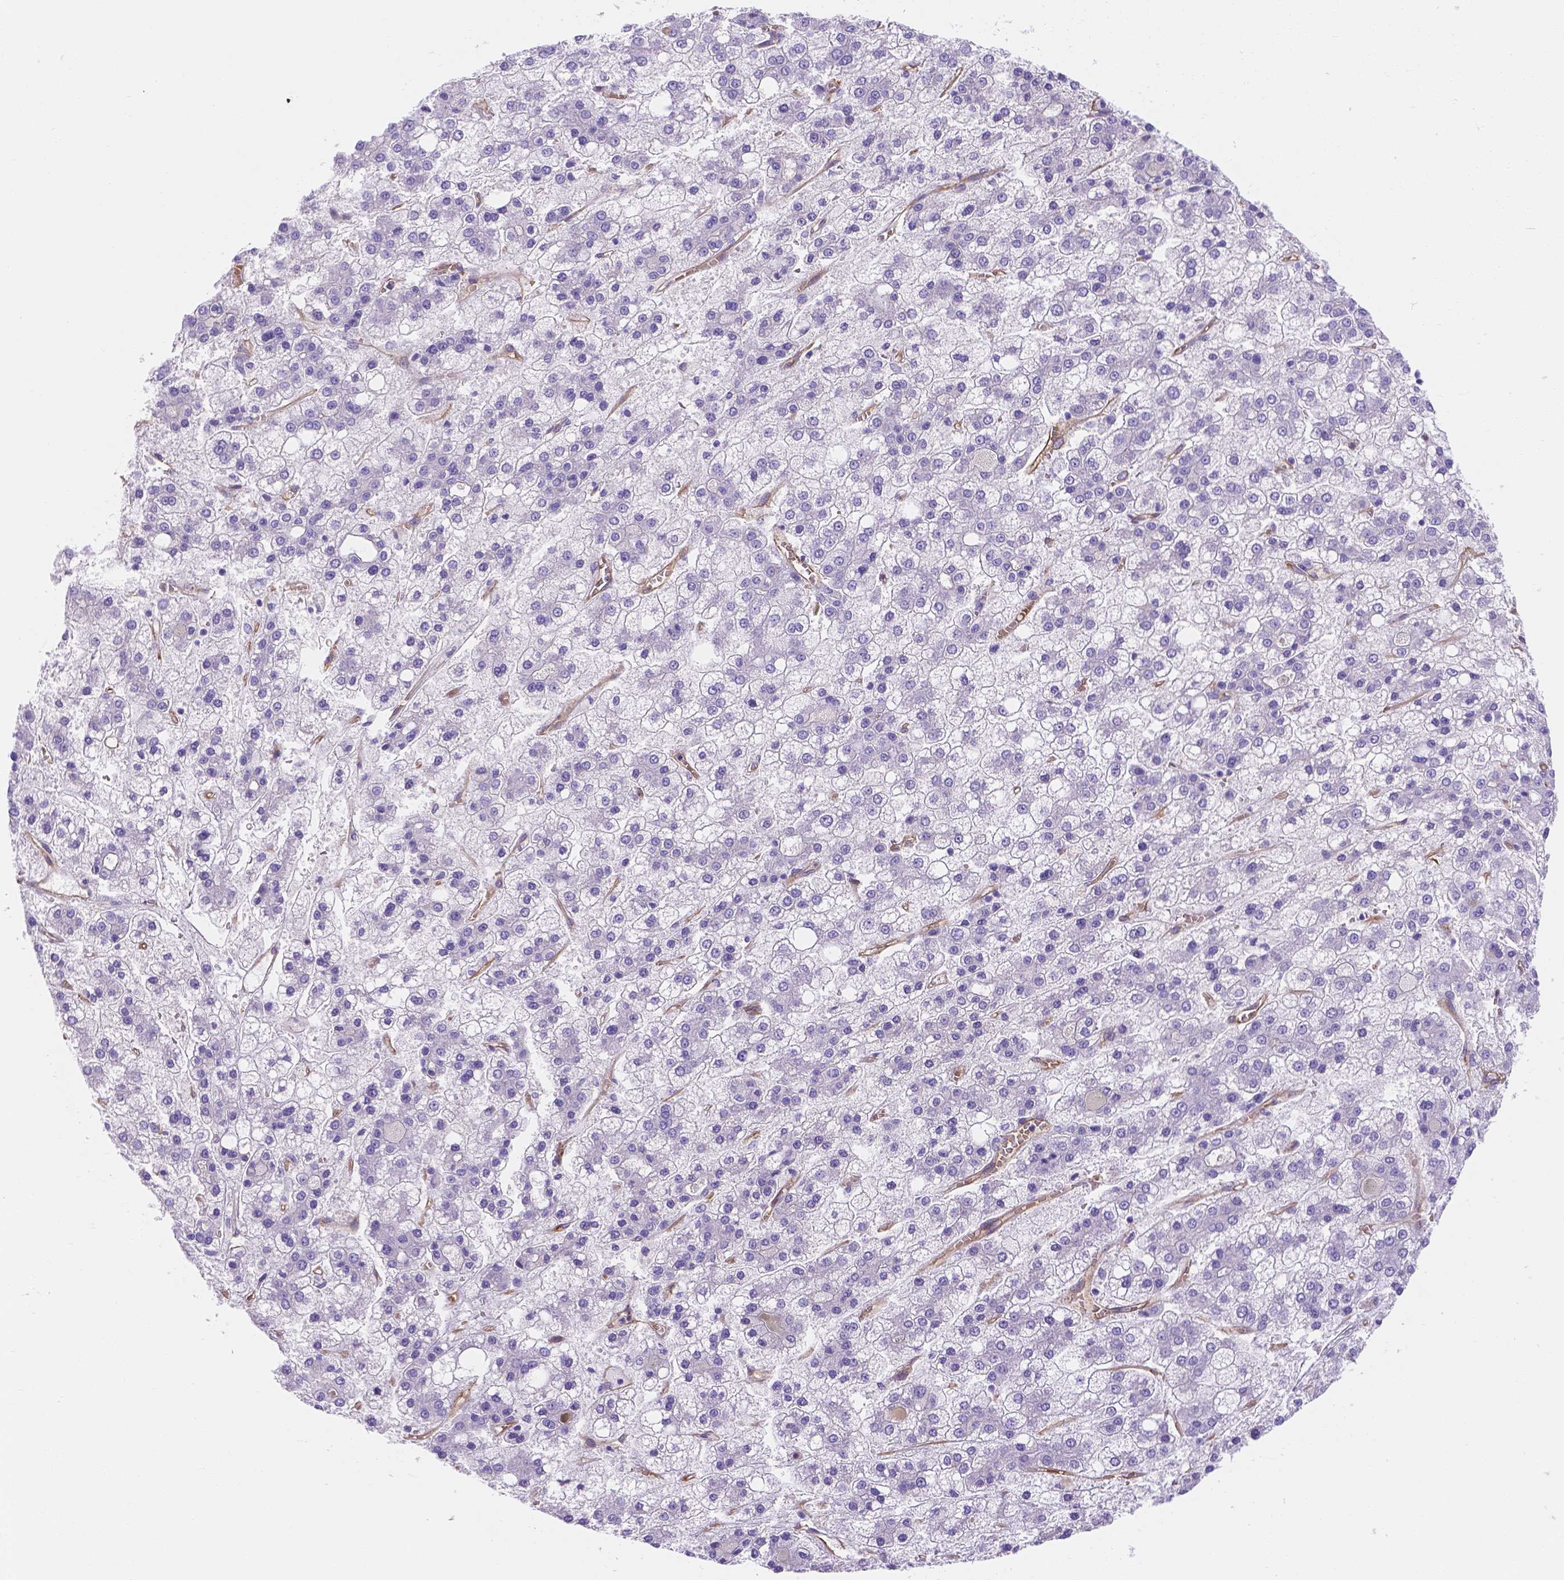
{"staining": {"intensity": "negative", "quantity": "none", "location": "none"}, "tissue": "liver cancer", "cell_type": "Tumor cells", "image_type": "cancer", "snomed": [{"axis": "morphology", "description": "Carcinoma, Hepatocellular, NOS"}, {"axis": "topography", "description": "Liver"}], "caption": "High magnification brightfield microscopy of liver cancer stained with DAB (brown) and counterstained with hematoxylin (blue): tumor cells show no significant staining.", "gene": "SLC40A1", "patient": {"sex": "male", "age": 73}}